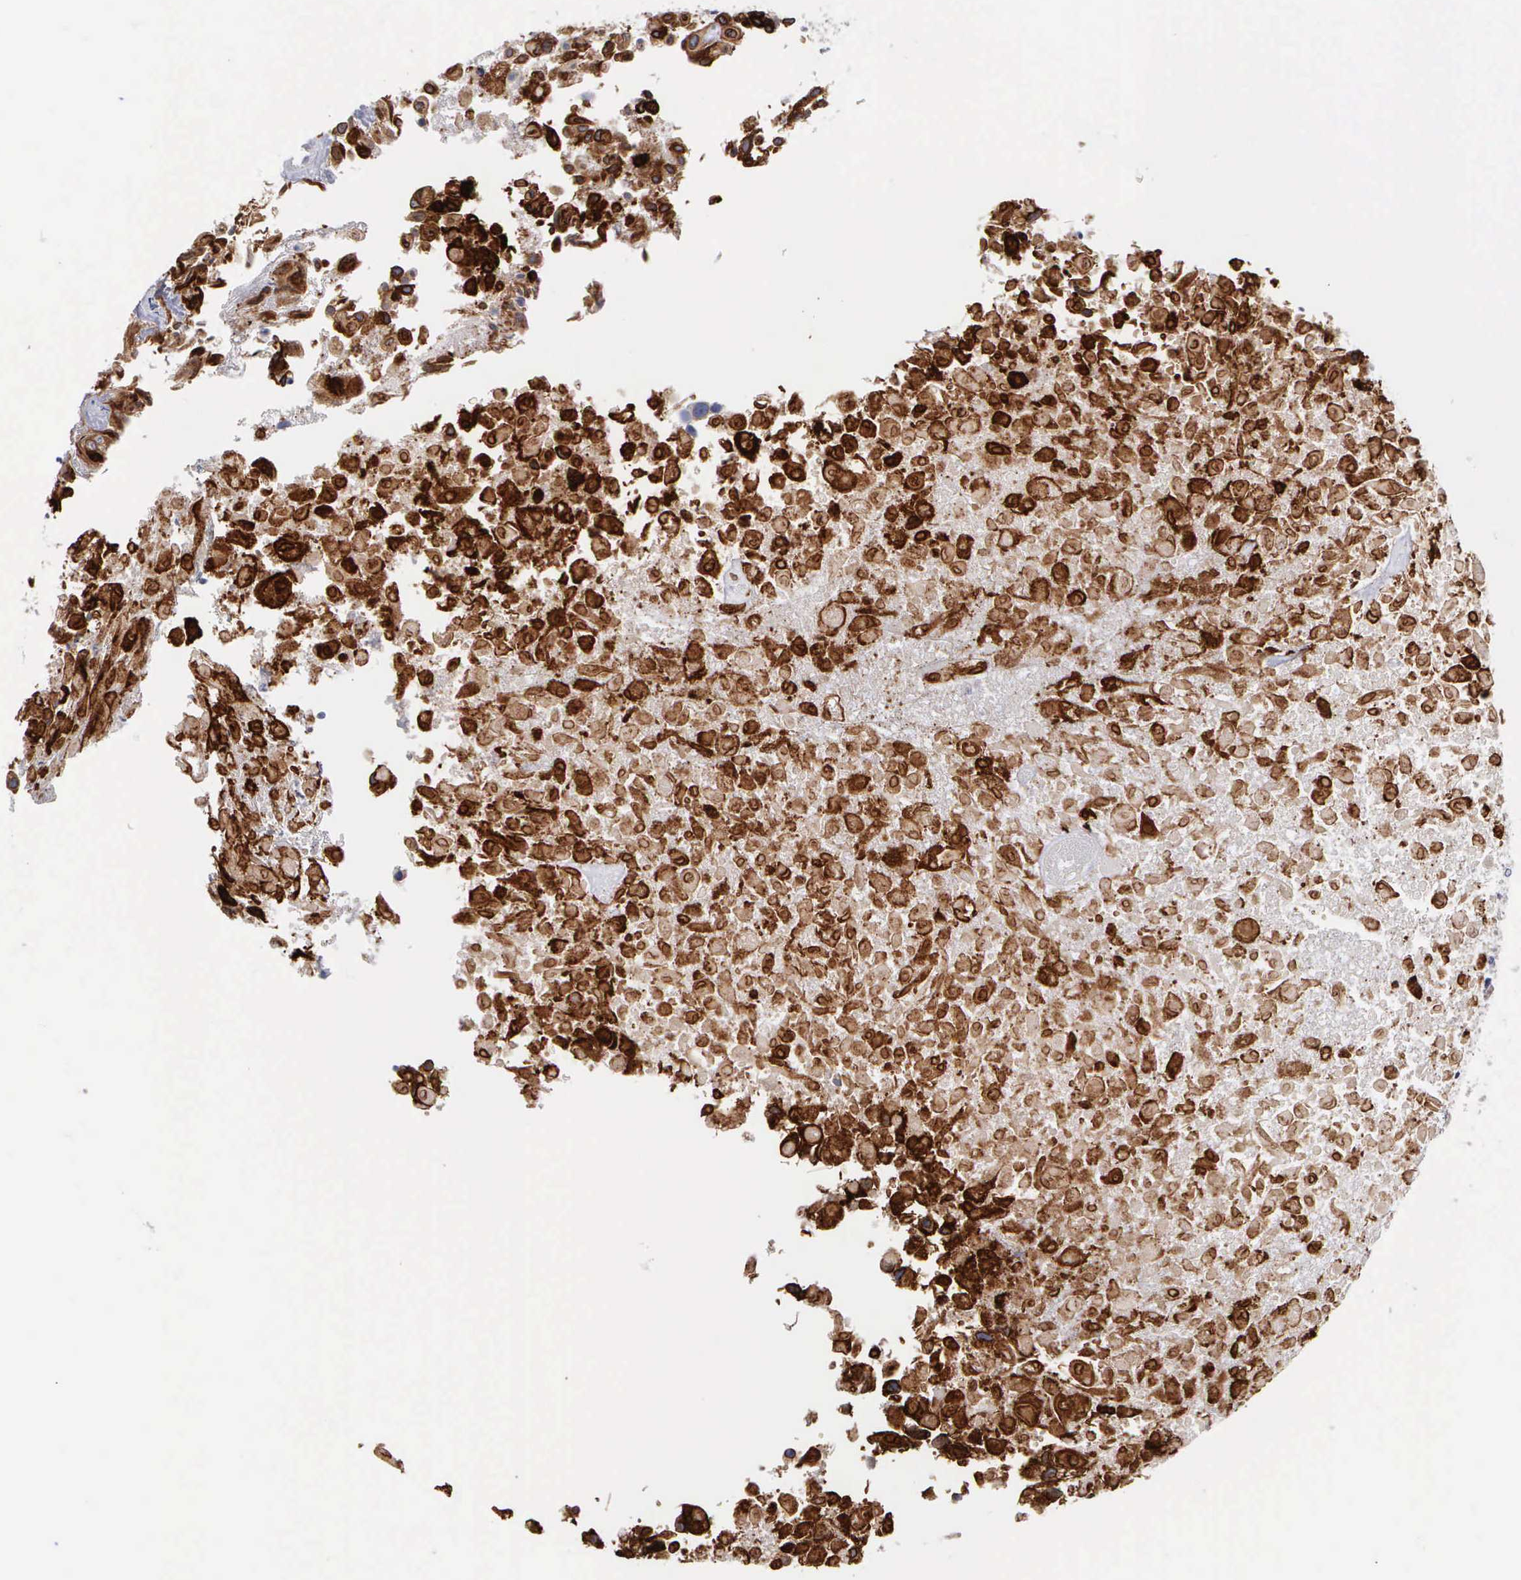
{"staining": {"intensity": "strong", "quantity": "25%-75%", "location": "cytoplasmic/membranous"}, "tissue": "urothelial cancer", "cell_type": "Tumor cells", "image_type": "cancer", "snomed": [{"axis": "morphology", "description": "Urothelial carcinoma, High grade"}, {"axis": "topography", "description": "Urinary bladder"}], "caption": "Immunohistochemical staining of human high-grade urothelial carcinoma displays high levels of strong cytoplasmic/membranous expression in about 25%-75% of tumor cells.", "gene": "PTGS2", "patient": {"sex": "male", "age": 56}}